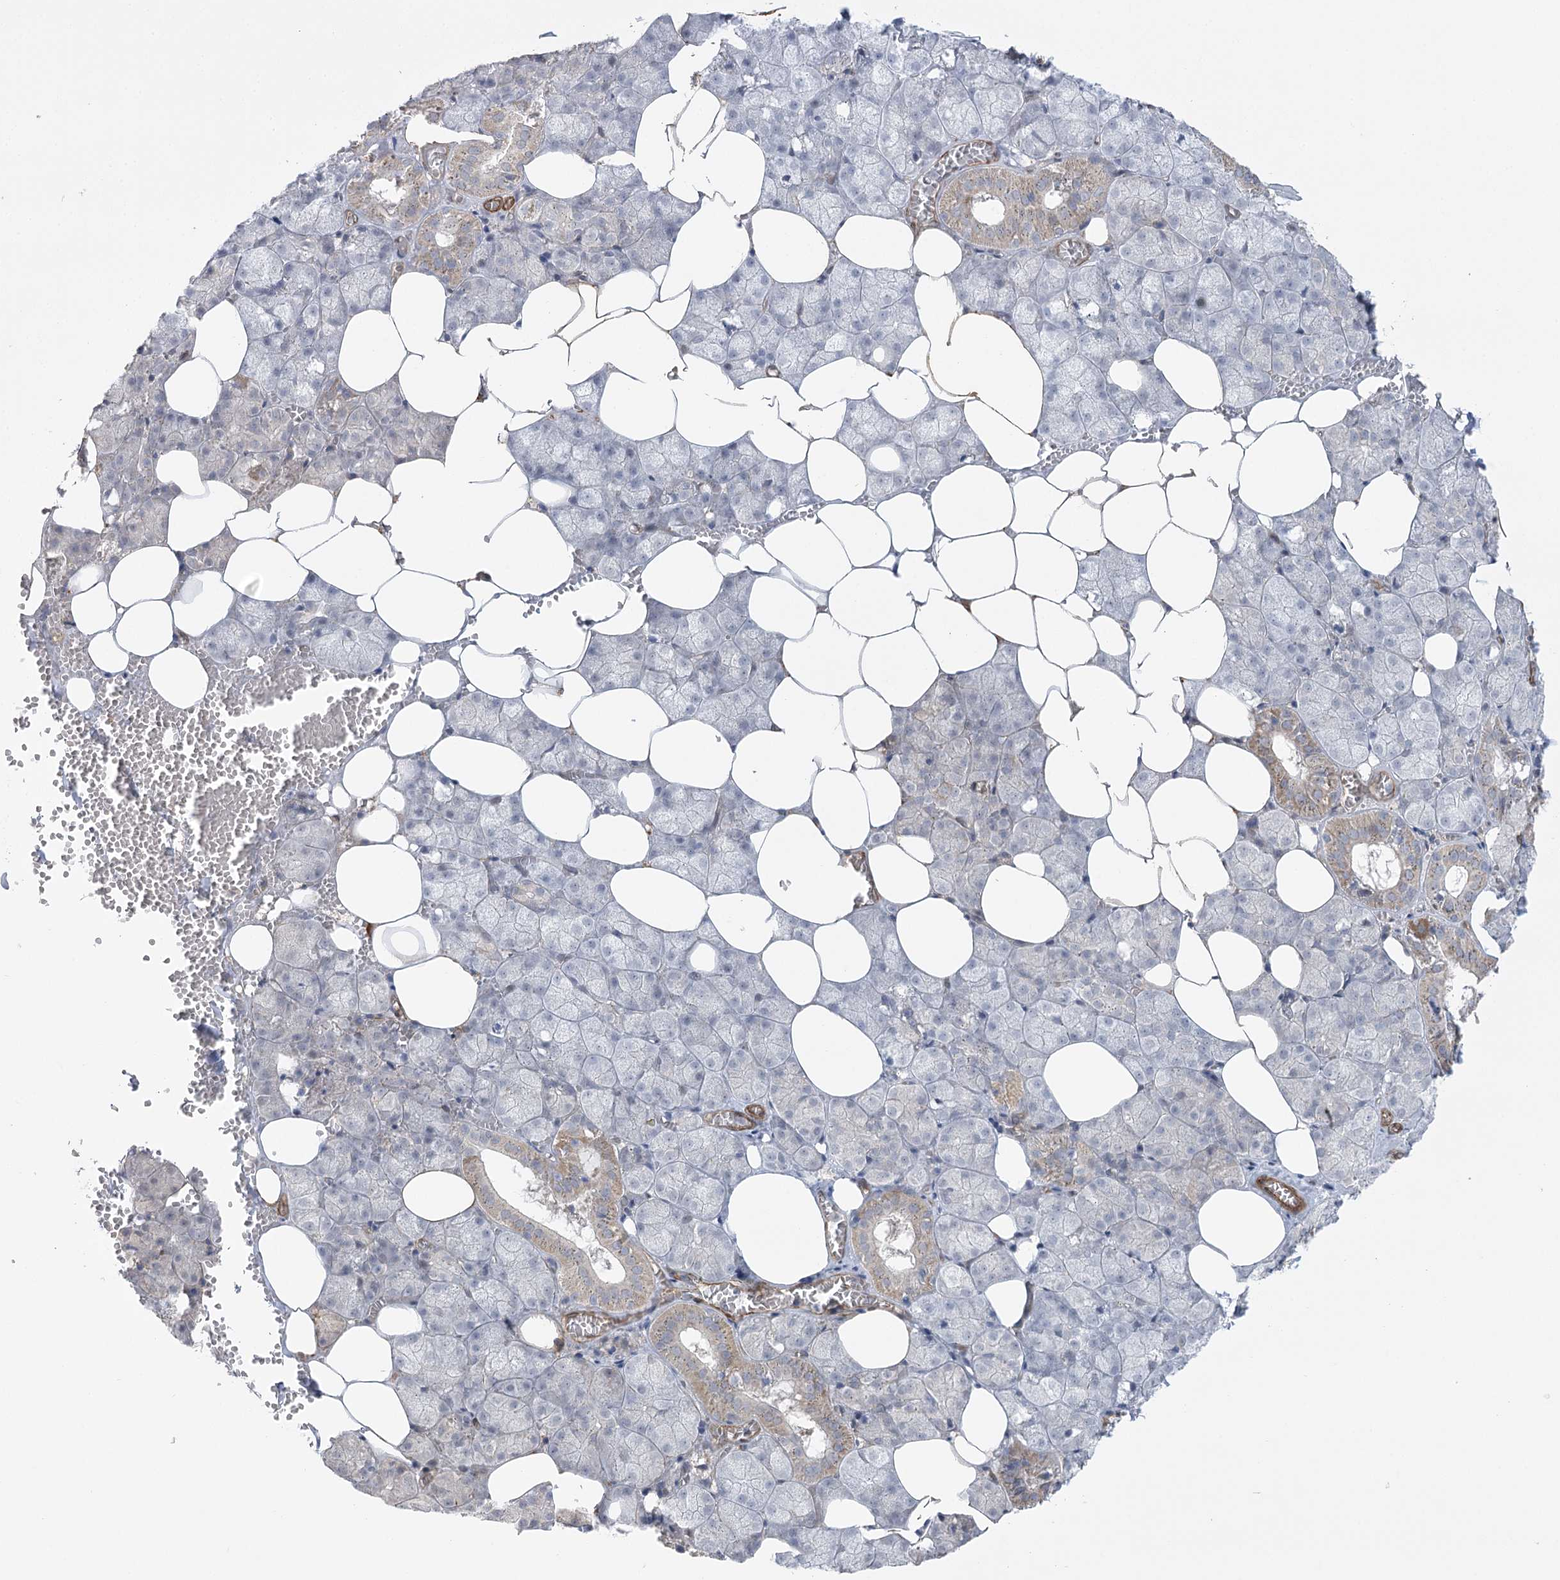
{"staining": {"intensity": "weak", "quantity": "<25%", "location": "cytoplasmic/membranous"}, "tissue": "salivary gland", "cell_type": "Glandular cells", "image_type": "normal", "snomed": [{"axis": "morphology", "description": "Normal tissue, NOS"}, {"axis": "topography", "description": "Salivary gland"}], "caption": "The IHC micrograph has no significant positivity in glandular cells of salivary gland. (Brightfield microscopy of DAB (3,3'-diaminobenzidine) immunohistochemistry at high magnification).", "gene": "AMTN", "patient": {"sex": "male", "age": 62}}